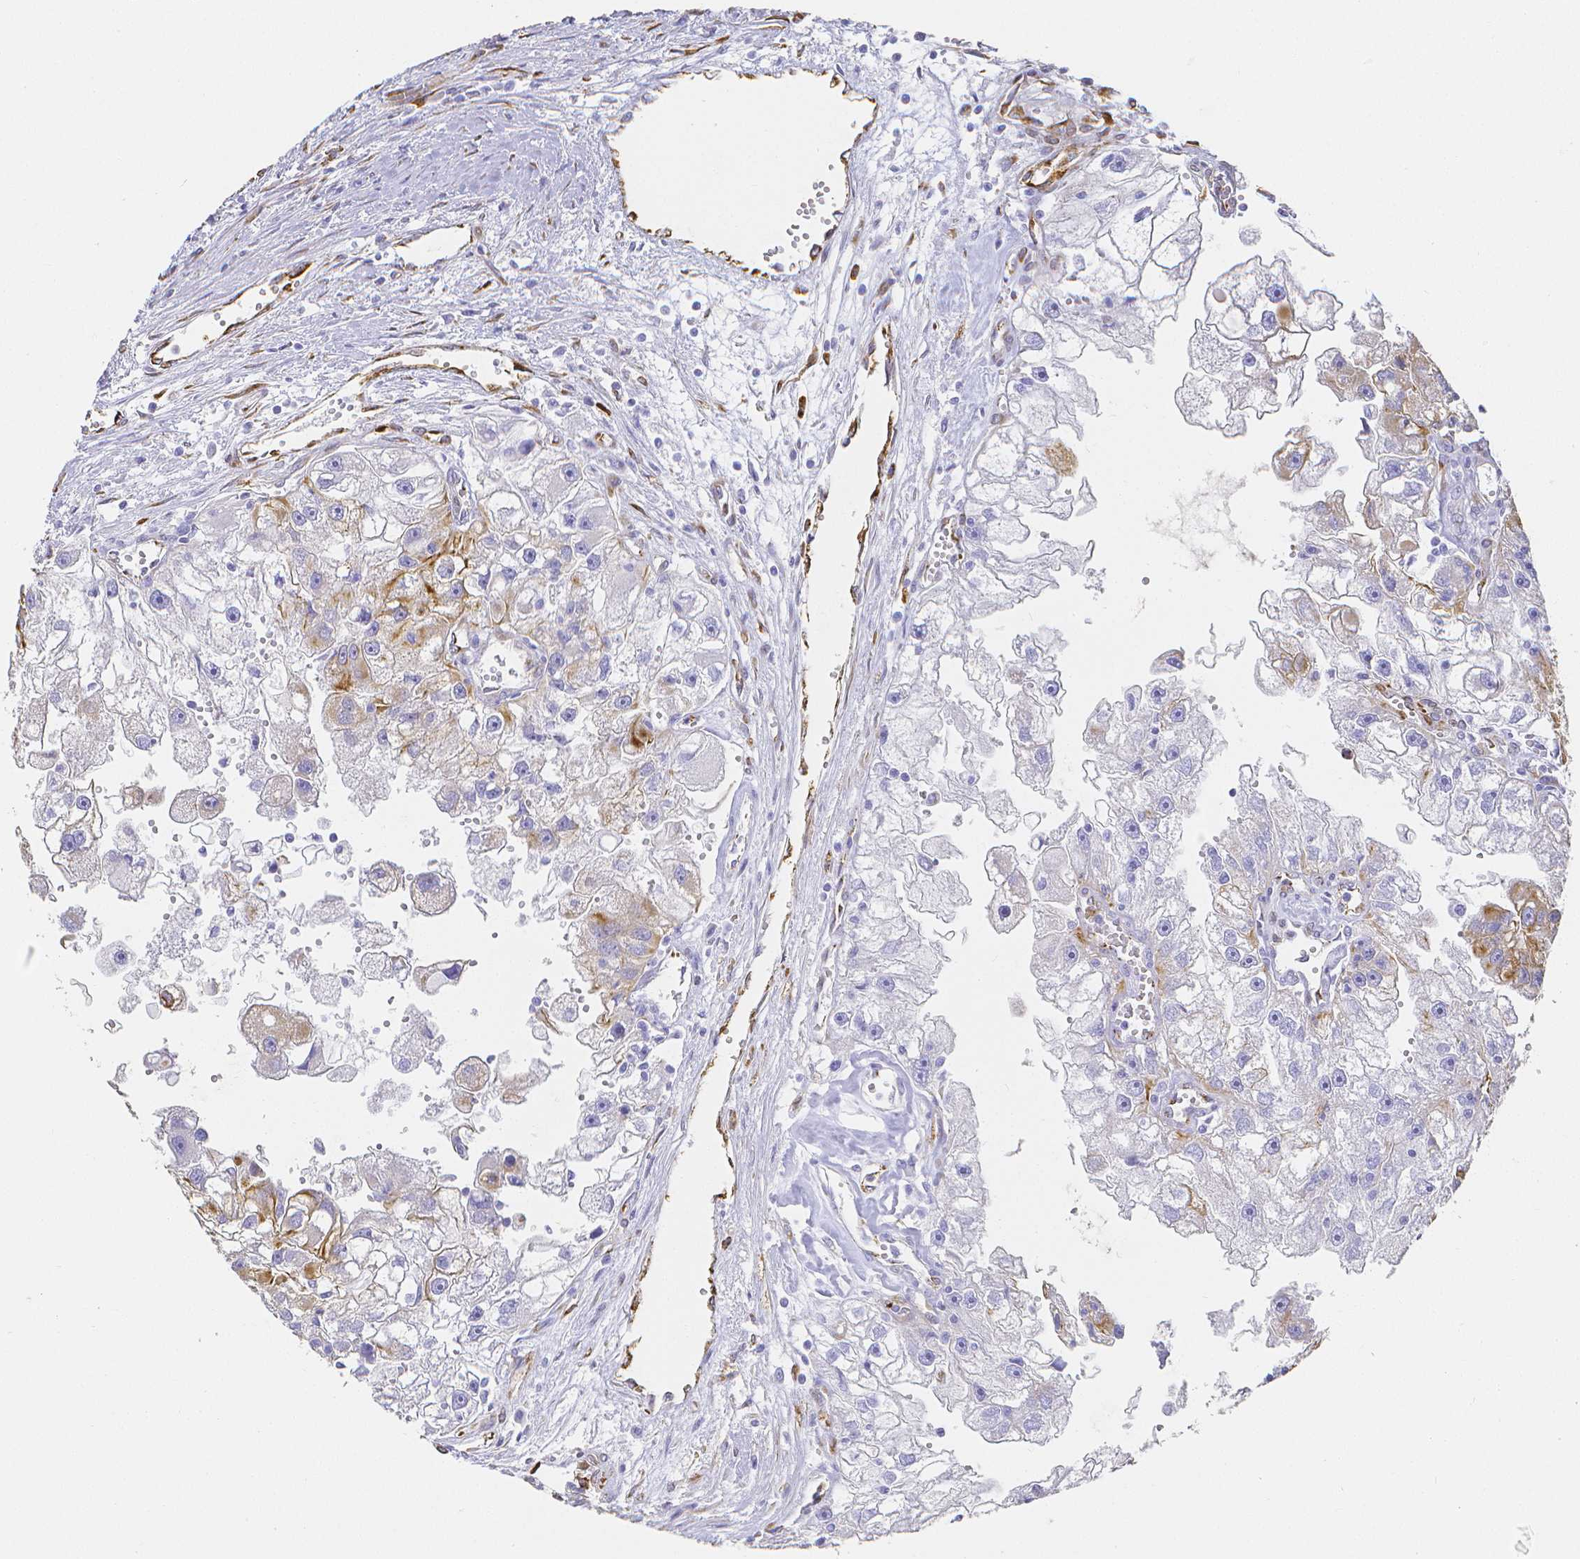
{"staining": {"intensity": "moderate", "quantity": "<25%", "location": "cytoplasmic/membranous"}, "tissue": "renal cancer", "cell_type": "Tumor cells", "image_type": "cancer", "snomed": [{"axis": "morphology", "description": "Adenocarcinoma, NOS"}, {"axis": "topography", "description": "Kidney"}], "caption": "Immunohistochemistry (IHC) micrograph of neoplastic tissue: renal cancer stained using immunohistochemistry demonstrates low levels of moderate protein expression localized specifically in the cytoplasmic/membranous of tumor cells, appearing as a cytoplasmic/membranous brown color.", "gene": "SMURF1", "patient": {"sex": "male", "age": 63}}